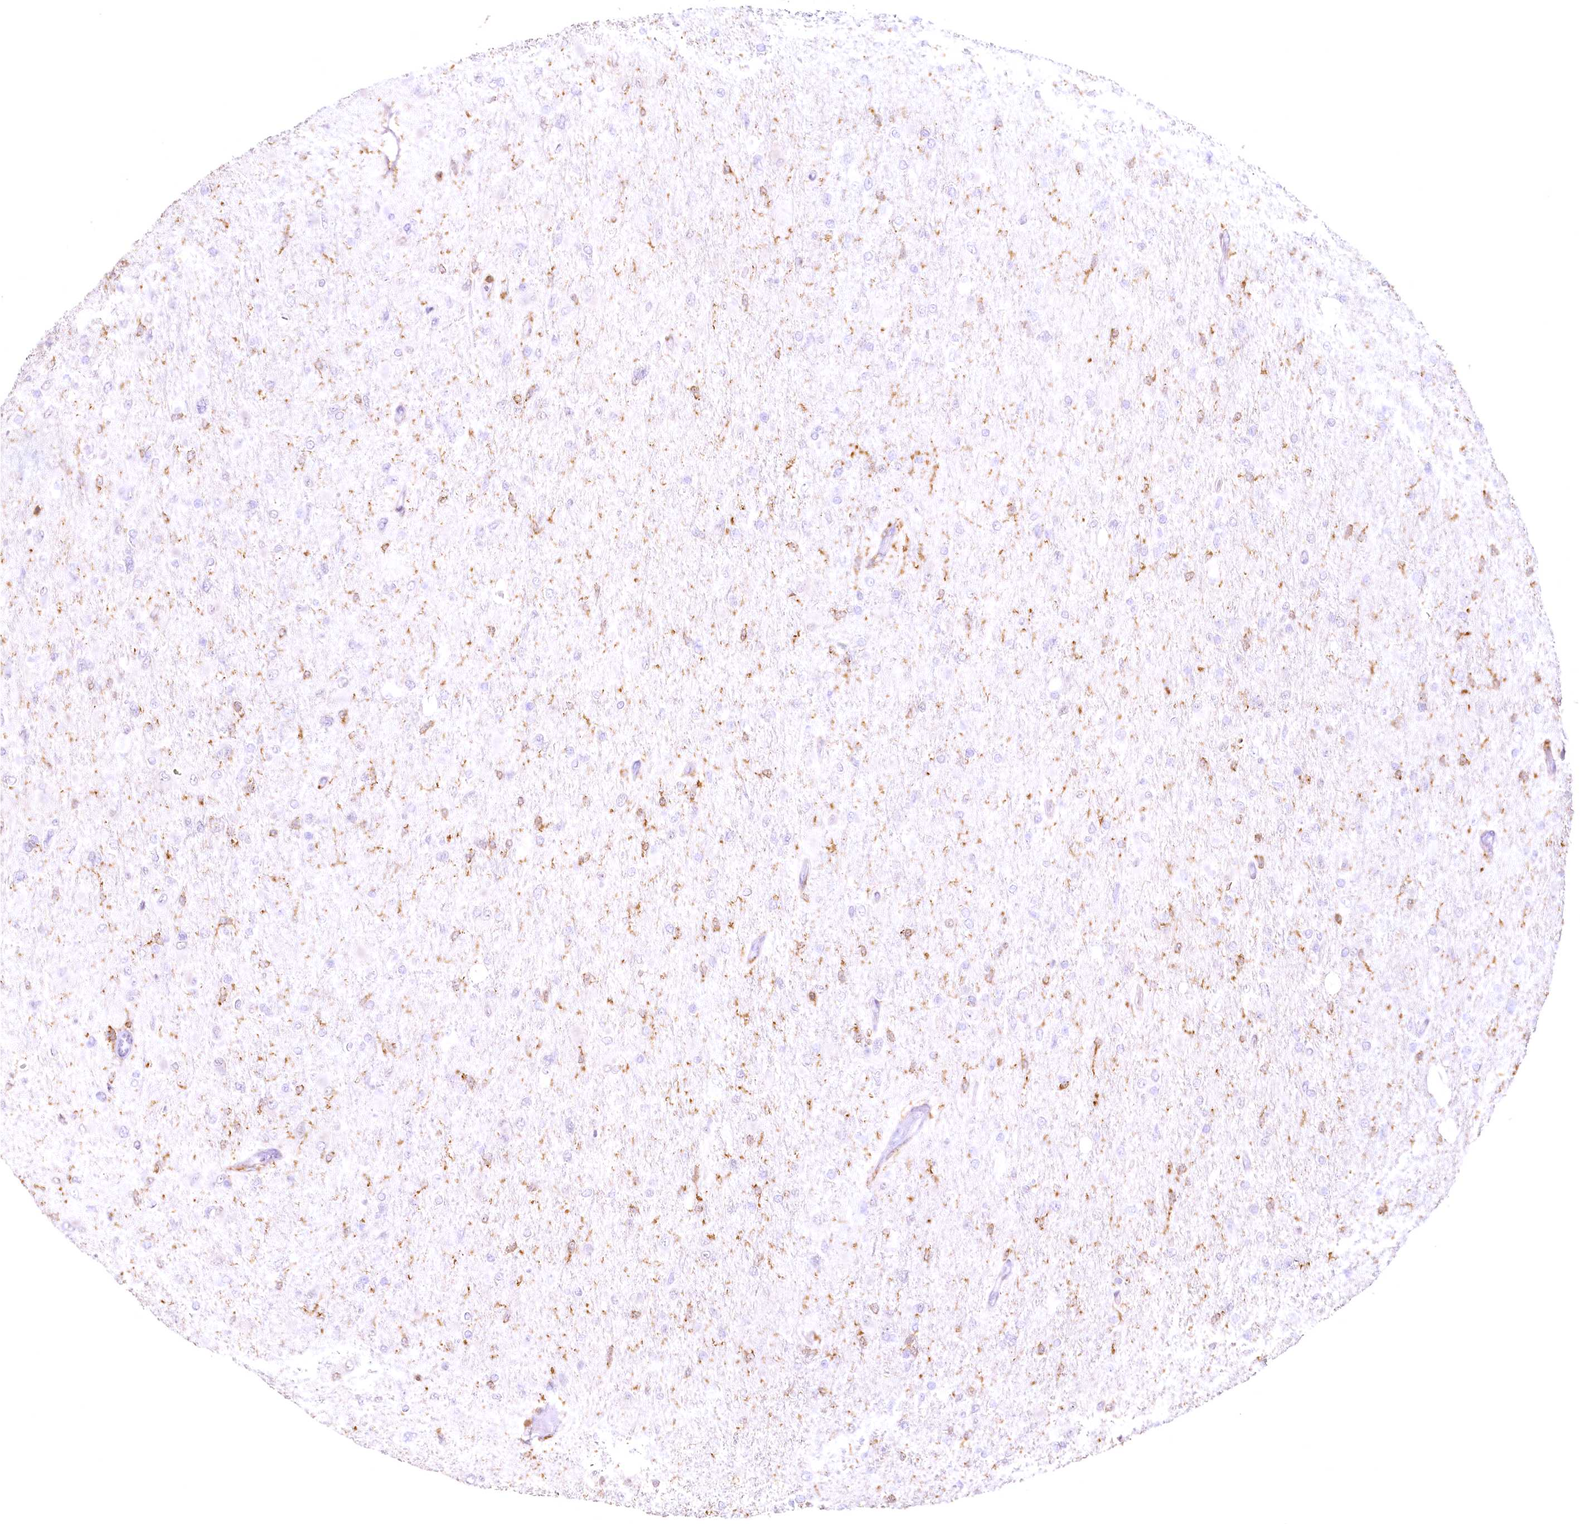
{"staining": {"intensity": "negative", "quantity": "none", "location": "none"}, "tissue": "glioma", "cell_type": "Tumor cells", "image_type": "cancer", "snomed": [{"axis": "morphology", "description": "Glioma, malignant, High grade"}, {"axis": "topography", "description": "Cerebral cortex"}], "caption": "Malignant high-grade glioma was stained to show a protein in brown. There is no significant expression in tumor cells. (DAB (3,3'-diaminobenzidine) immunohistochemistry (IHC) with hematoxylin counter stain).", "gene": "DOCK2", "patient": {"sex": "female", "age": 36}}